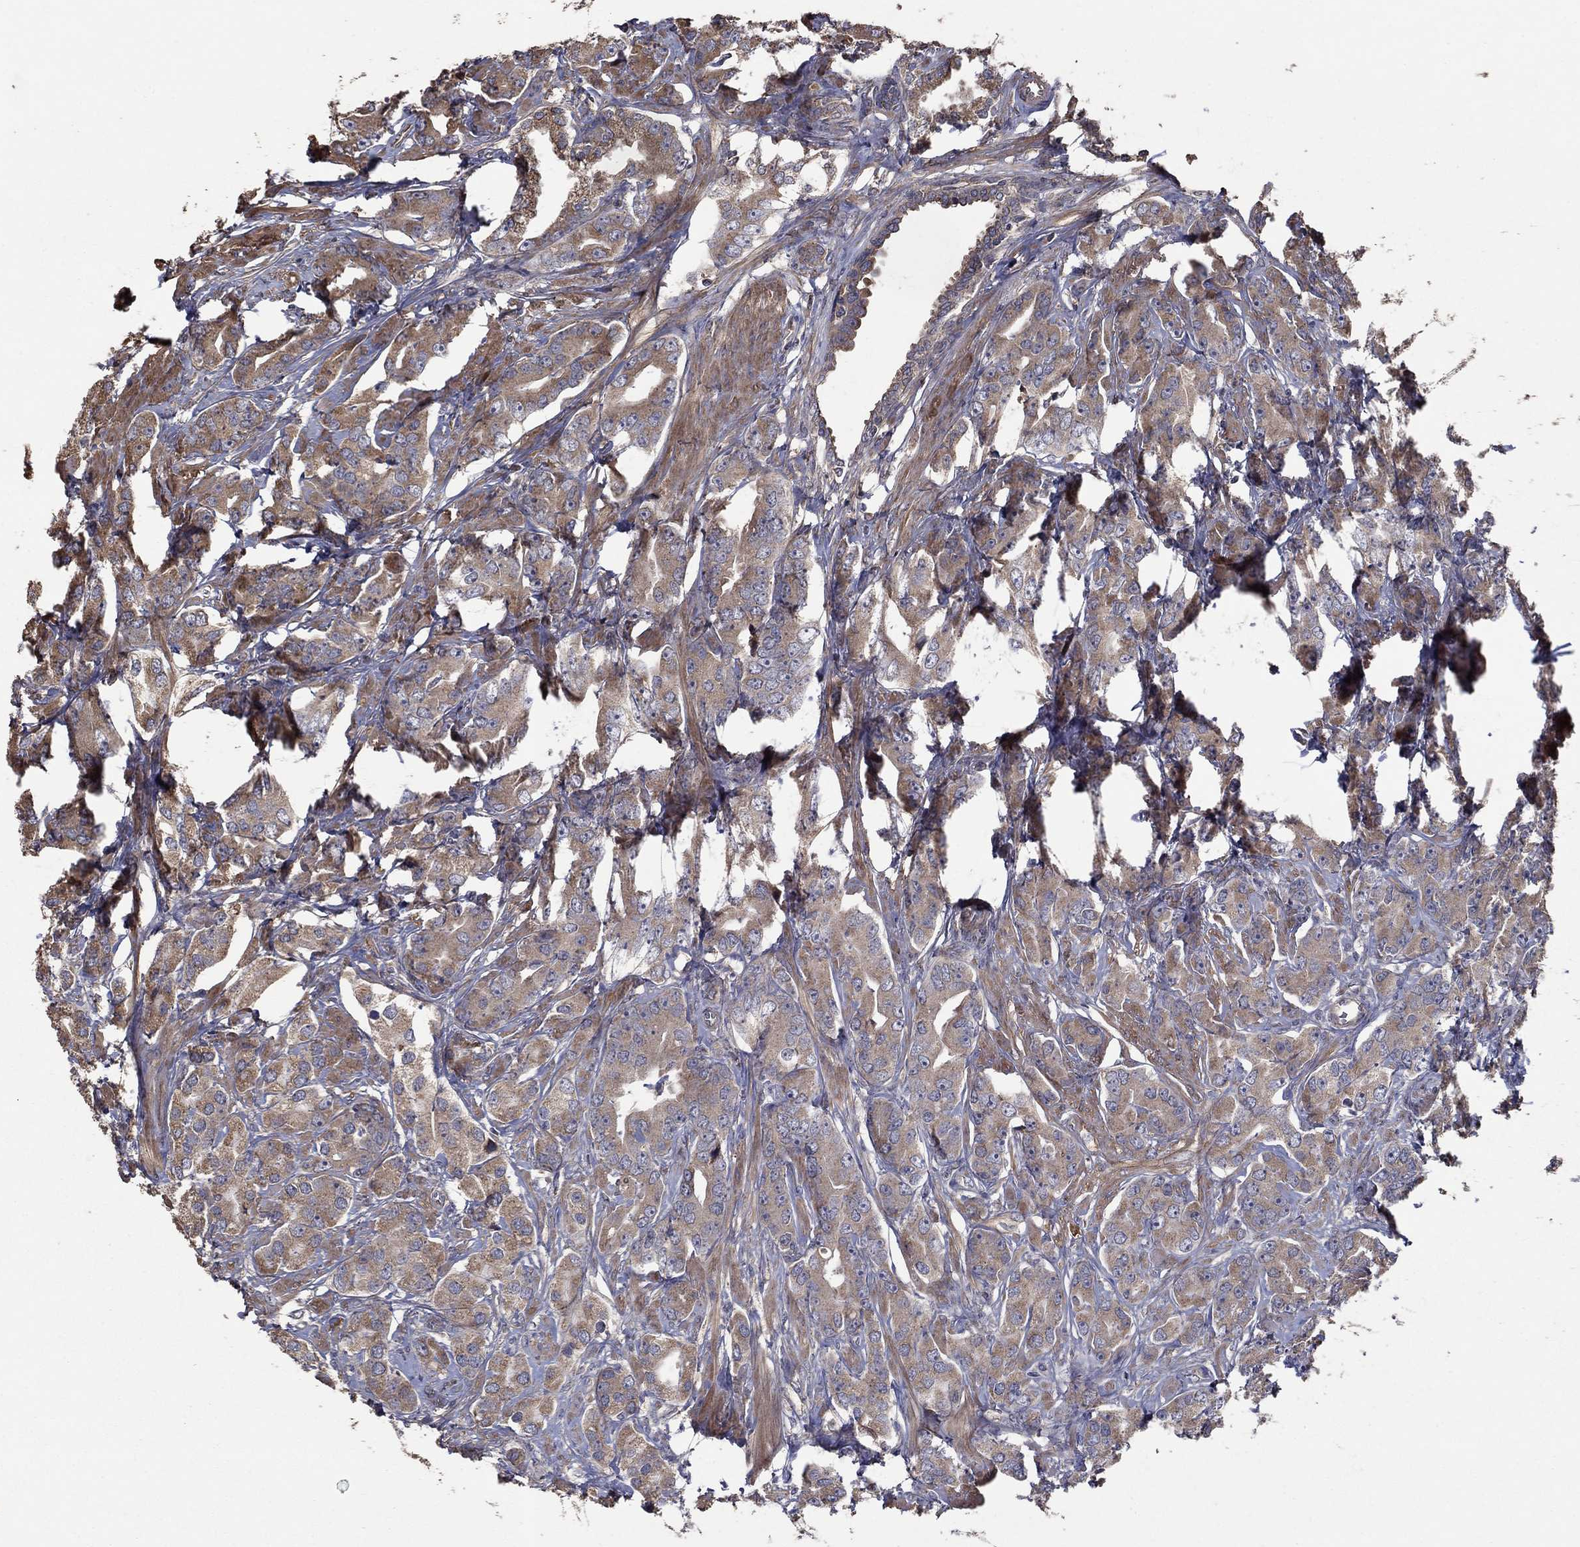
{"staining": {"intensity": "moderate", "quantity": ">75%", "location": "cytoplasmic/membranous"}, "tissue": "prostate cancer", "cell_type": "Tumor cells", "image_type": "cancer", "snomed": [{"axis": "morphology", "description": "Adenocarcinoma, NOS"}, {"axis": "topography", "description": "Prostate"}], "caption": "Protein expression analysis of prostate cancer shows moderate cytoplasmic/membranous positivity in about >75% of tumor cells.", "gene": "FLT4", "patient": {"sex": "male", "age": 67}}